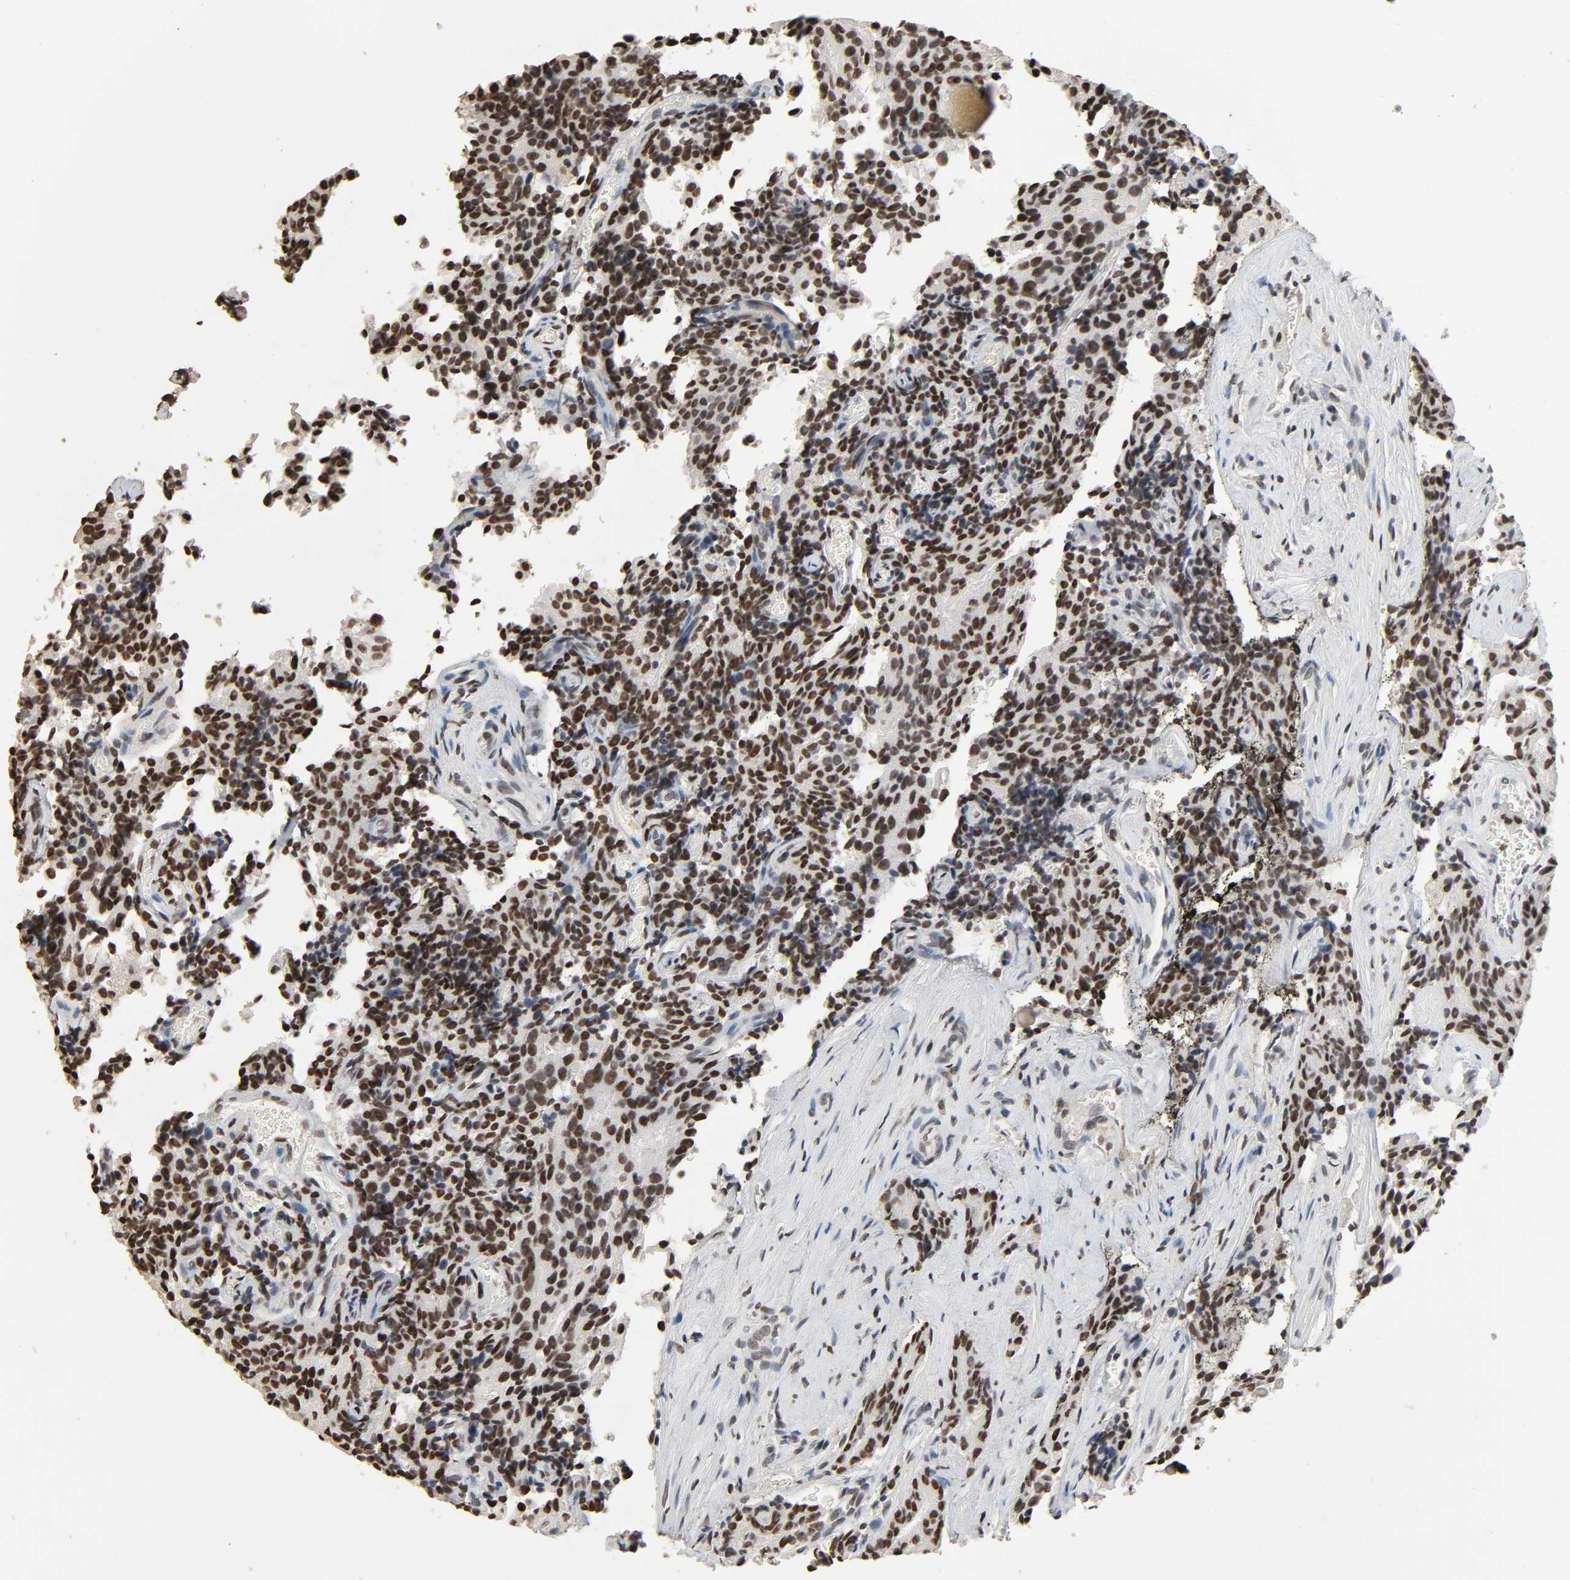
{"staining": {"intensity": "weak", "quantity": ">75%", "location": "nuclear"}, "tissue": "prostate cancer", "cell_type": "Tumor cells", "image_type": "cancer", "snomed": [{"axis": "morphology", "description": "Adenocarcinoma, High grade"}, {"axis": "topography", "description": "Prostate"}], "caption": "Prostate cancer tissue demonstrates weak nuclear positivity in approximately >75% of tumor cells, visualized by immunohistochemistry.", "gene": "STK4", "patient": {"sex": "male", "age": 58}}